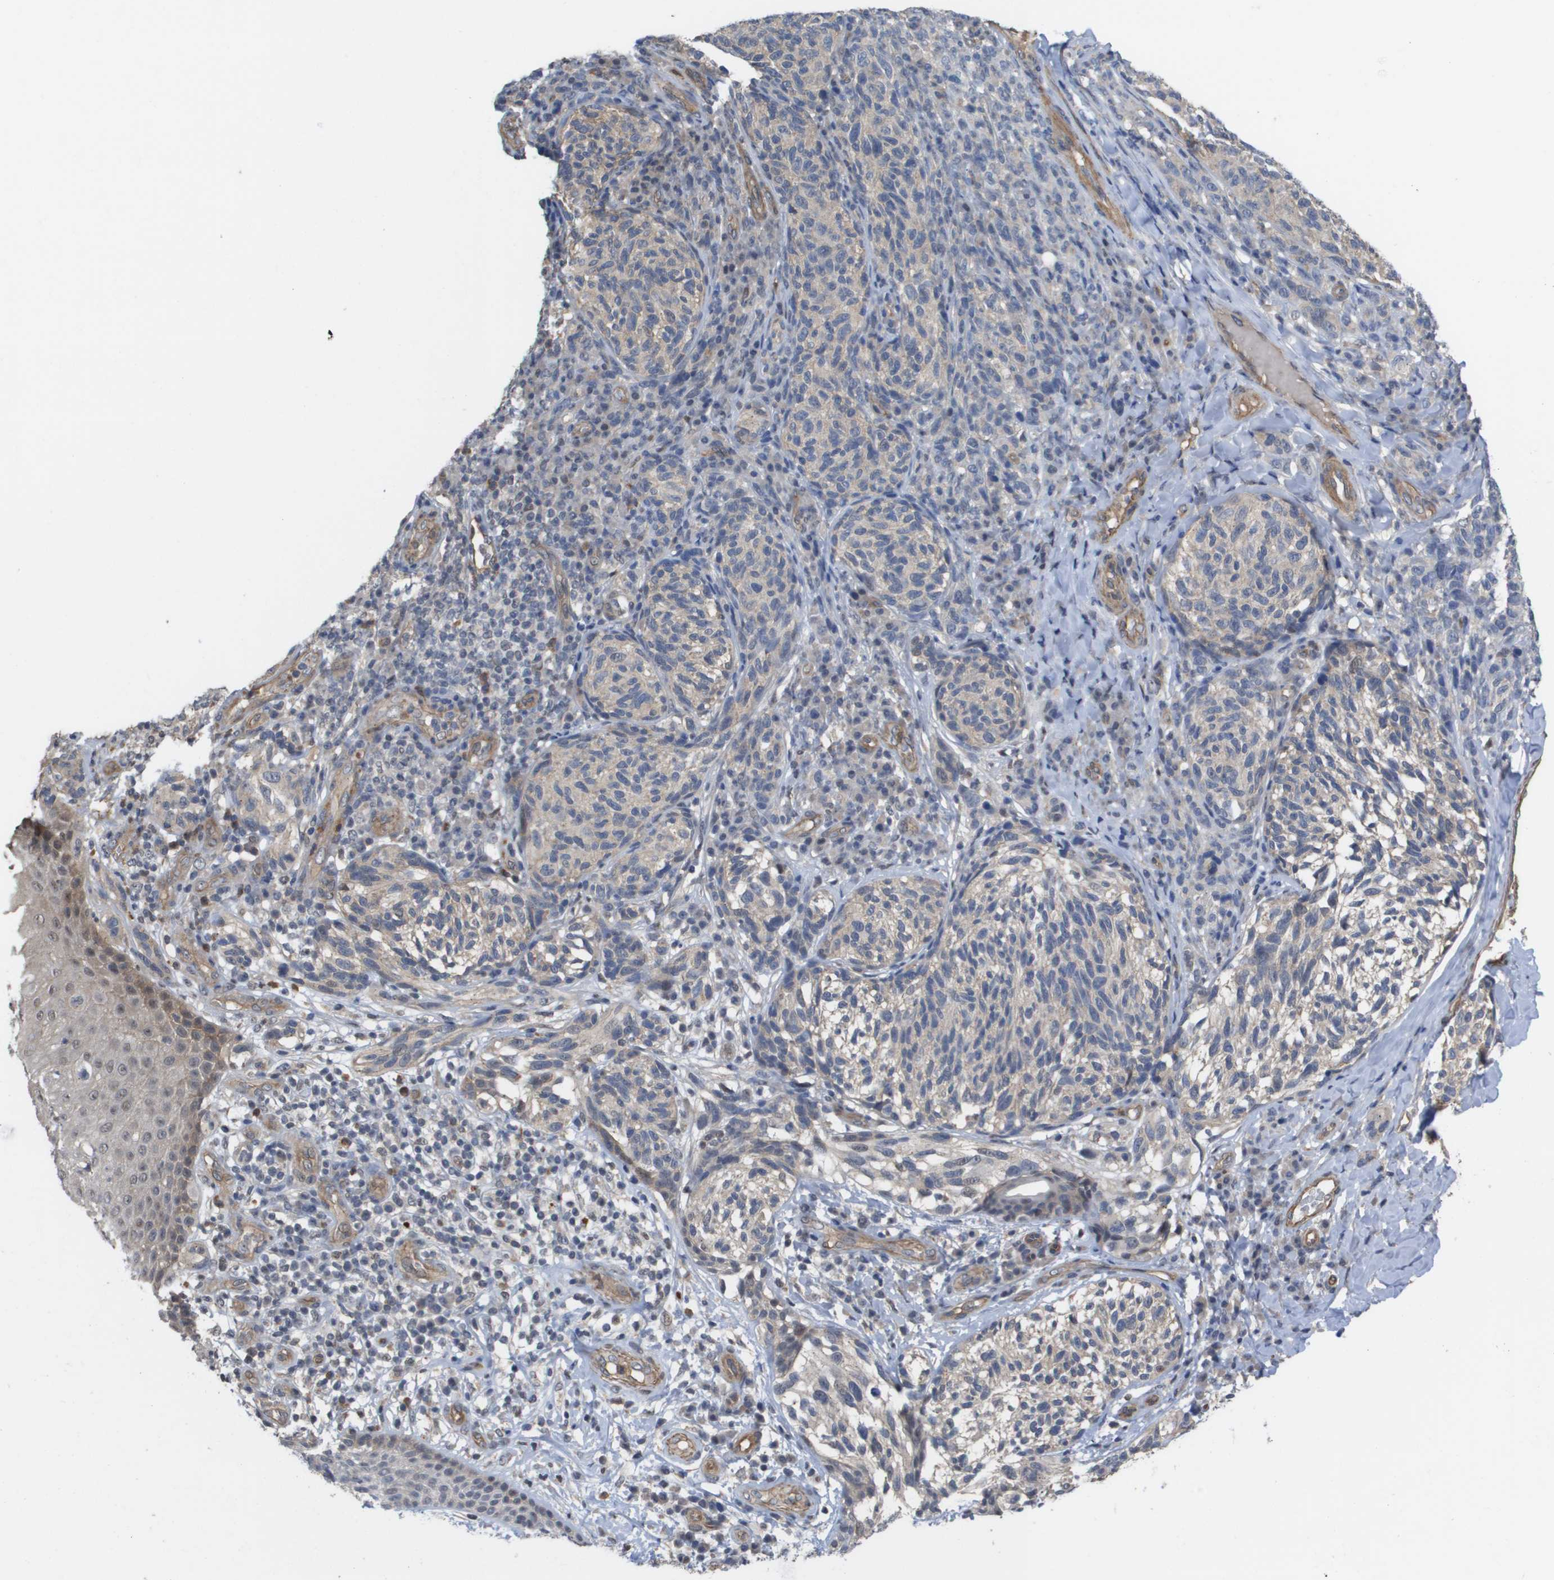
{"staining": {"intensity": "weak", "quantity": "25%-75%", "location": "cytoplasmic/membranous"}, "tissue": "melanoma", "cell_type": "Tumor cells", "image_type": "cancer", "snomed": [{"axis": "morphology", "description": "Malignant melanoma, NOS"}, {"axis": "topography", "description": "Skin"}], "caption": "Immunohistochemical staining of human melanoma displays weak cytoplasmic/membranous protein staining in approximately 25%-75% of tumor cells.", "gene": "RNF112", "patient": {"sex": "female", "age": 73}}